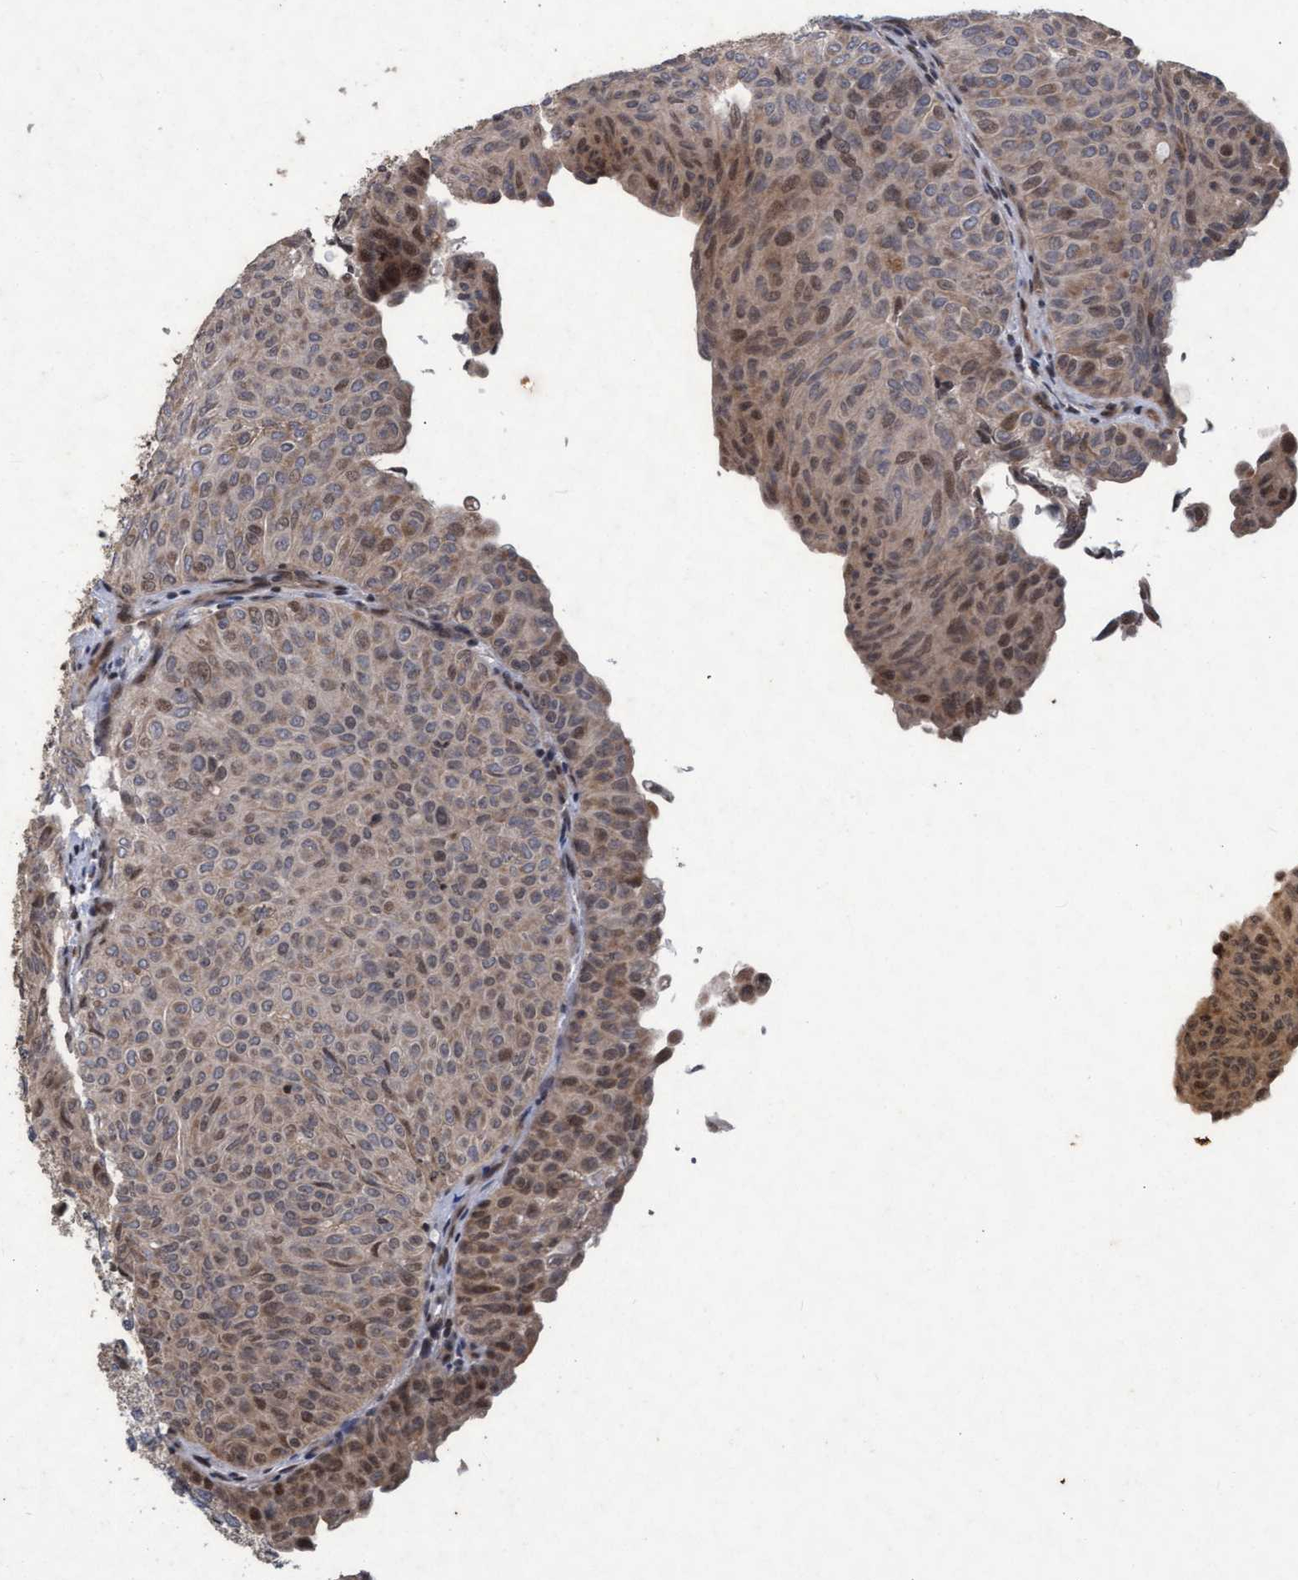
{"staining": {"intensity": "moderate", "quantity": "<25%", "location": "cytoplasmic/membranous,nuclear"}, "tissue": "urothelial cancer", "cell_type": "Tumor cells", "image_type": "cancer", "snomed": [{"axis": "morphology", "description": "Urothelial carcinoma, Low grade"}, {"axis": "topography", "description": "Urinary bladder"}], "caption": "Immunohistochemical staining of urothelial carcinoma (low-grade) reveals low levels of moderate cytoplasmic/membranous and nuclear protein expression in about <25% of tumor cells. The staining is performed using DAB (3,3'-diaminobenzidine) brown chromogen to label protein expression. The nuclei are counter-stained blue using hematoxylin.", "gene": "KCNC2", "patient": {"sex": "male", "age": 78}}